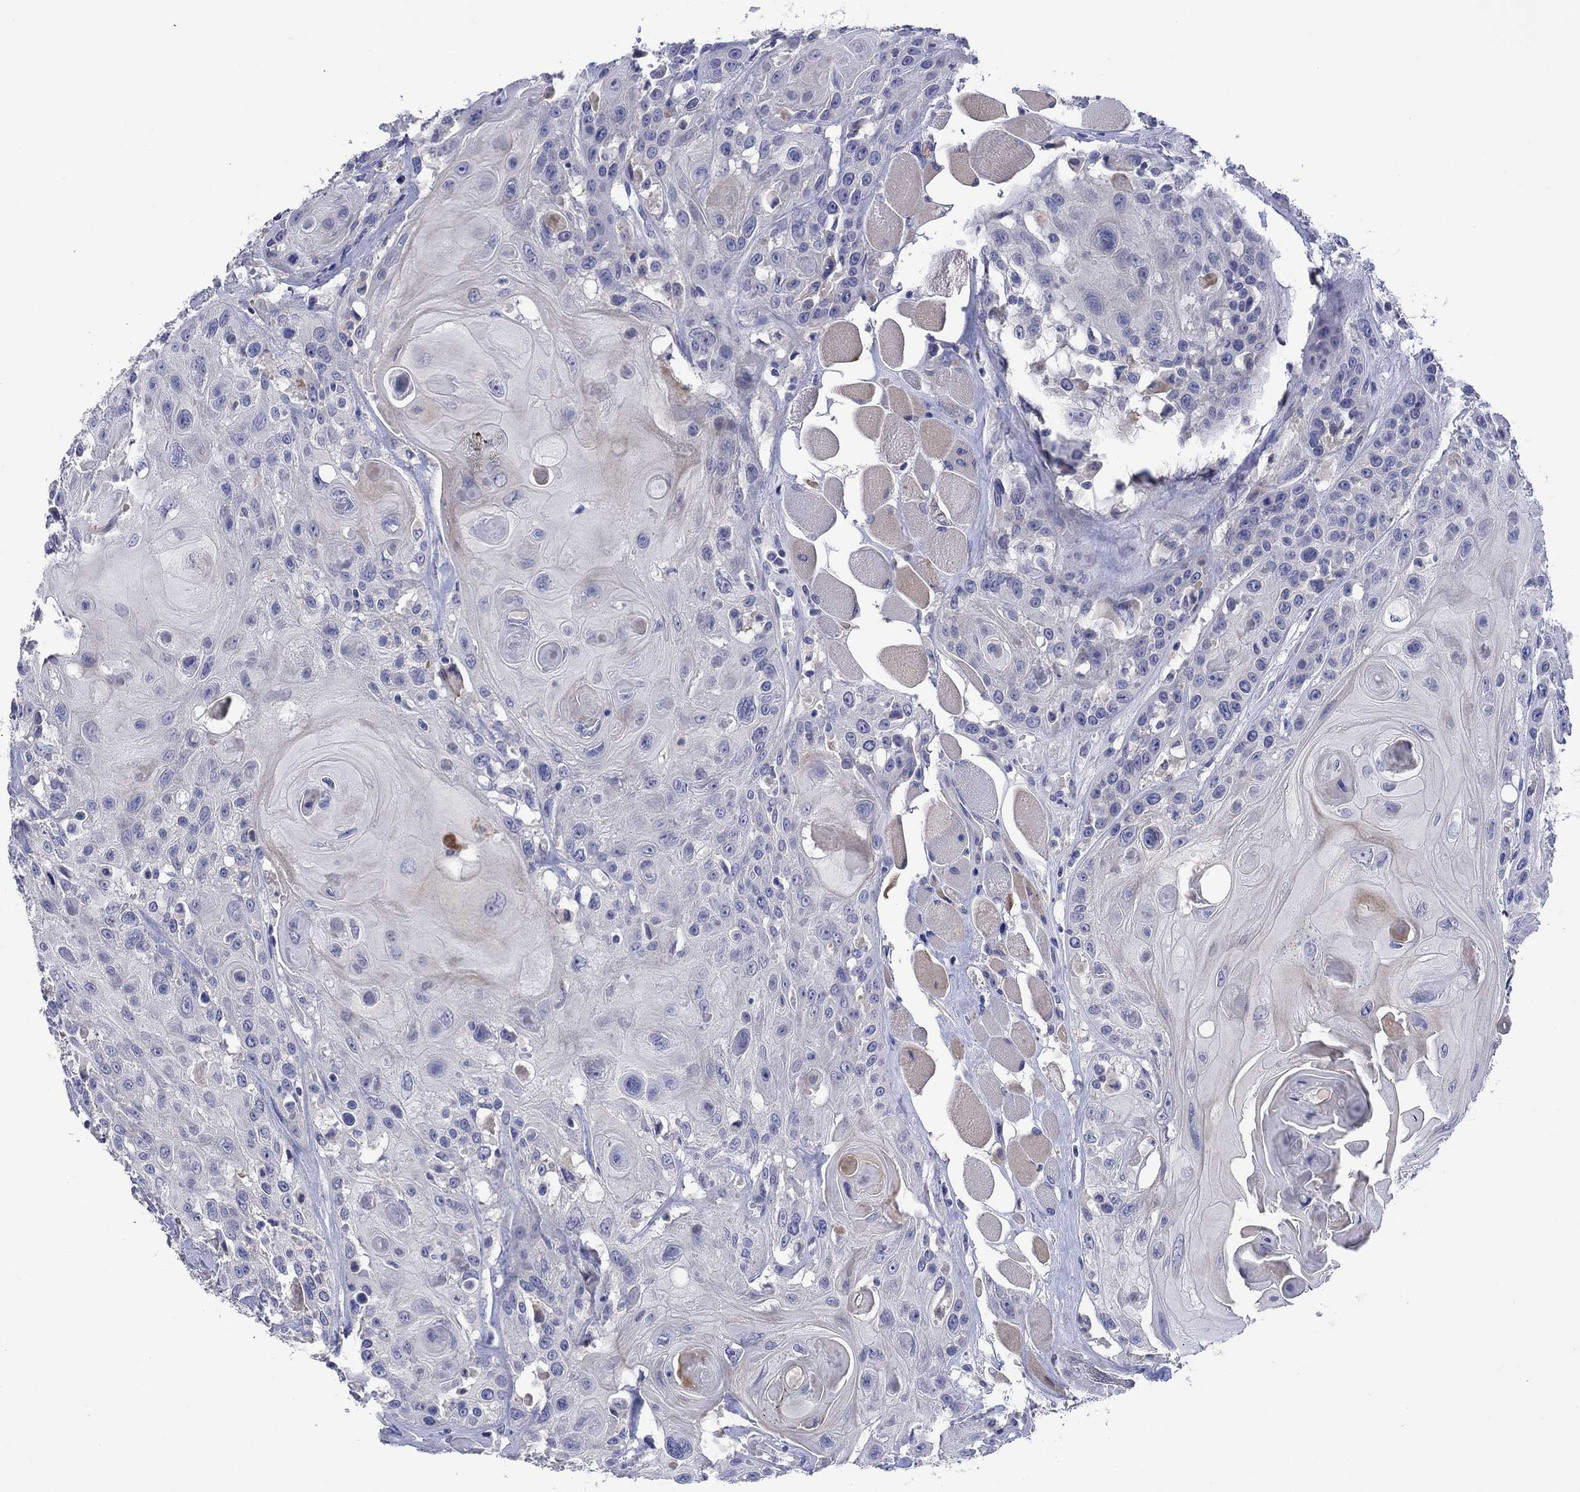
{"staining": {"intensity": "negative", "quantity": "none", "location": "none"}, "tissue": "head and neck cancer", "cell_type": "Tumor cells", "image_type": "cancer", "snomed": [{"axis": "morphology", "description": "Squamous cell carcinoma, NOS"}, {"axis": "topography", "description": "Head-Neck"}], "caption": "Tumor cells show no significant expression in squamous cell carcinoma (head and neck).", "gene": "HDC", "patient": {"sex": "female", "age": 59}}